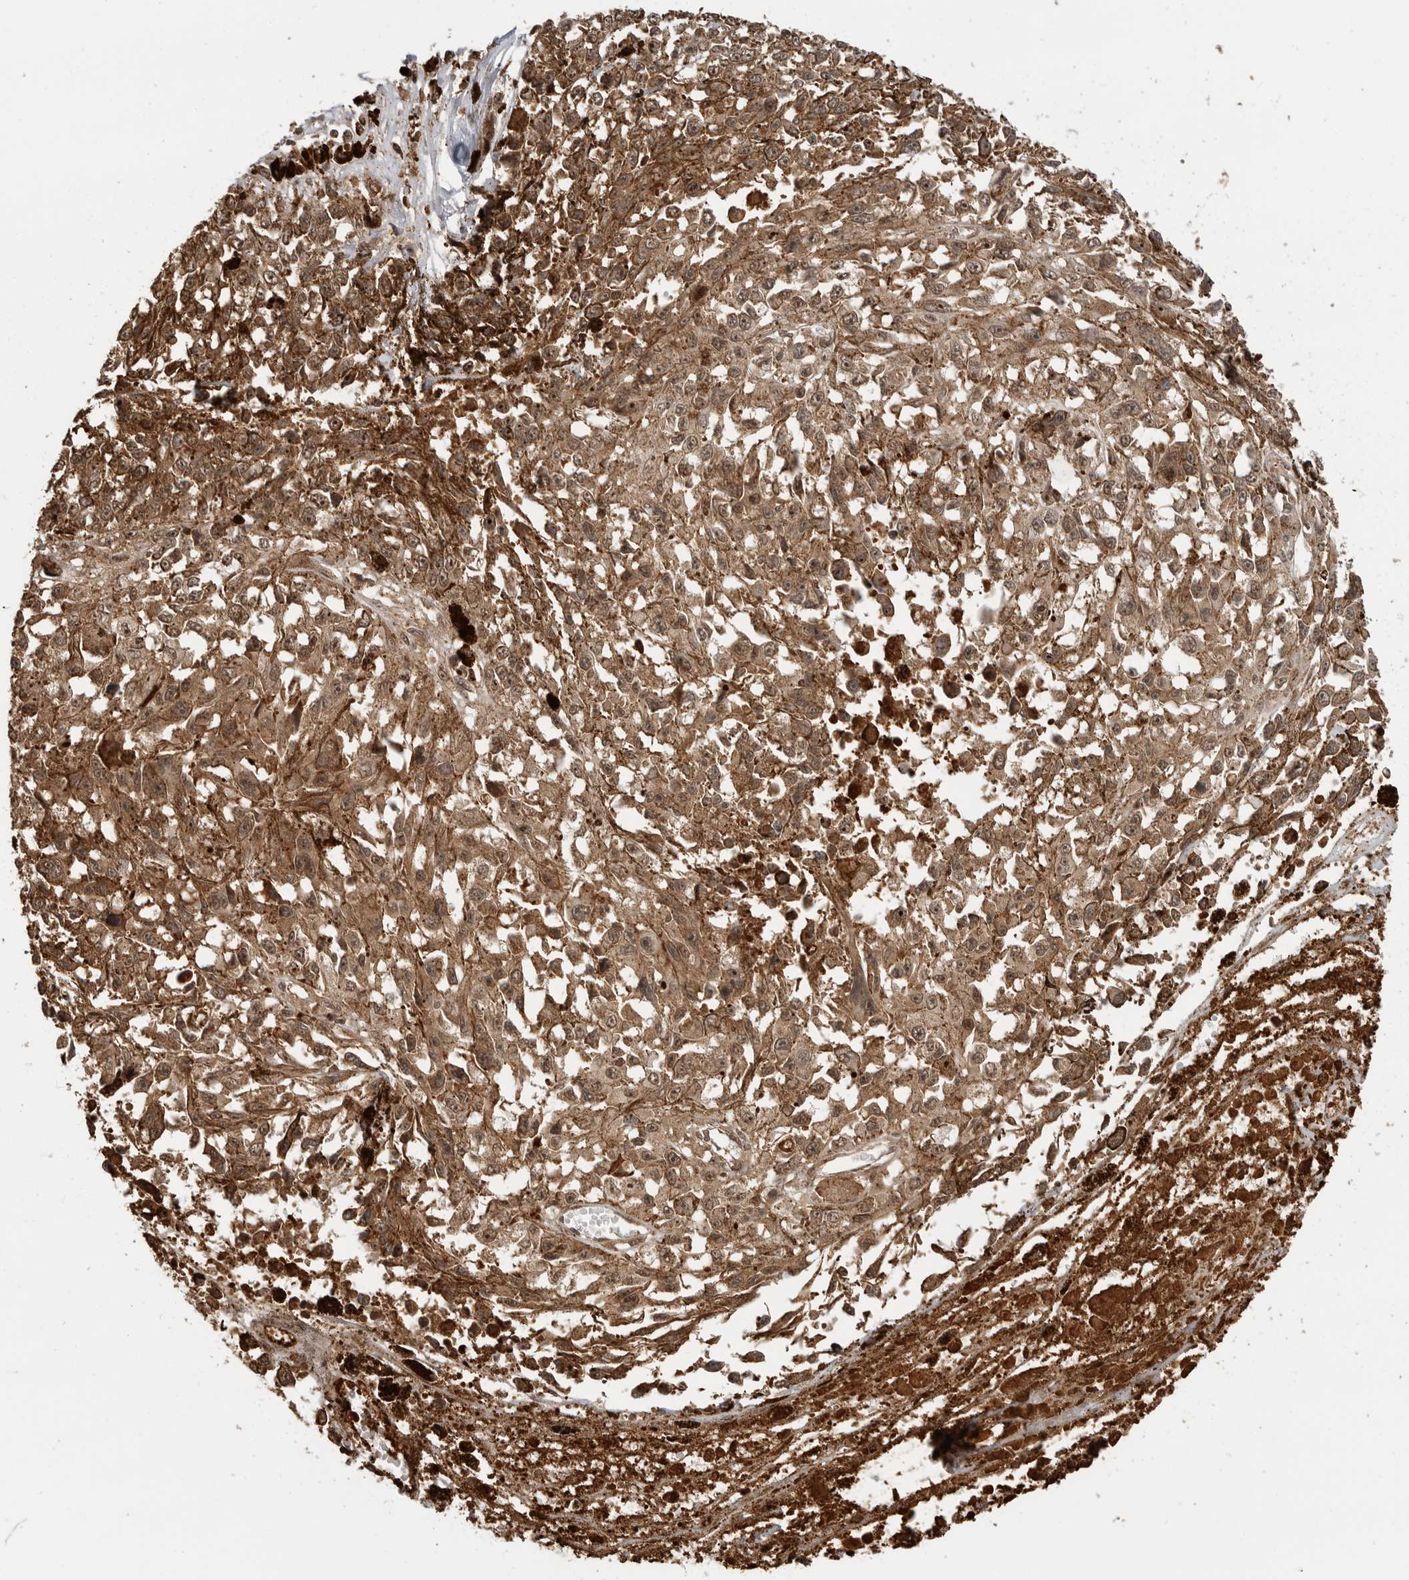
{"staining": {"intensity": "moderate", "quantity": ">75%", "location": "cytoplasmic/membranous,nuclear"}, "tissue": "melanoma", "cell_type": "Tumor cells", "image_type": "cancer", "snomed": [{"axis": "morphology", "description": "Malignant melanoma, Metastatic site"}, {"axis": "topography", "description": "Lymph node"}], "caption": "Protein staining of melanoma tissue reveals moderate cytoplasmic/membranous and nuclear staining in approximately >75% of tumor cells.", "gene": "BMP2K", "patient": {"sex": "male", "age": 59}}